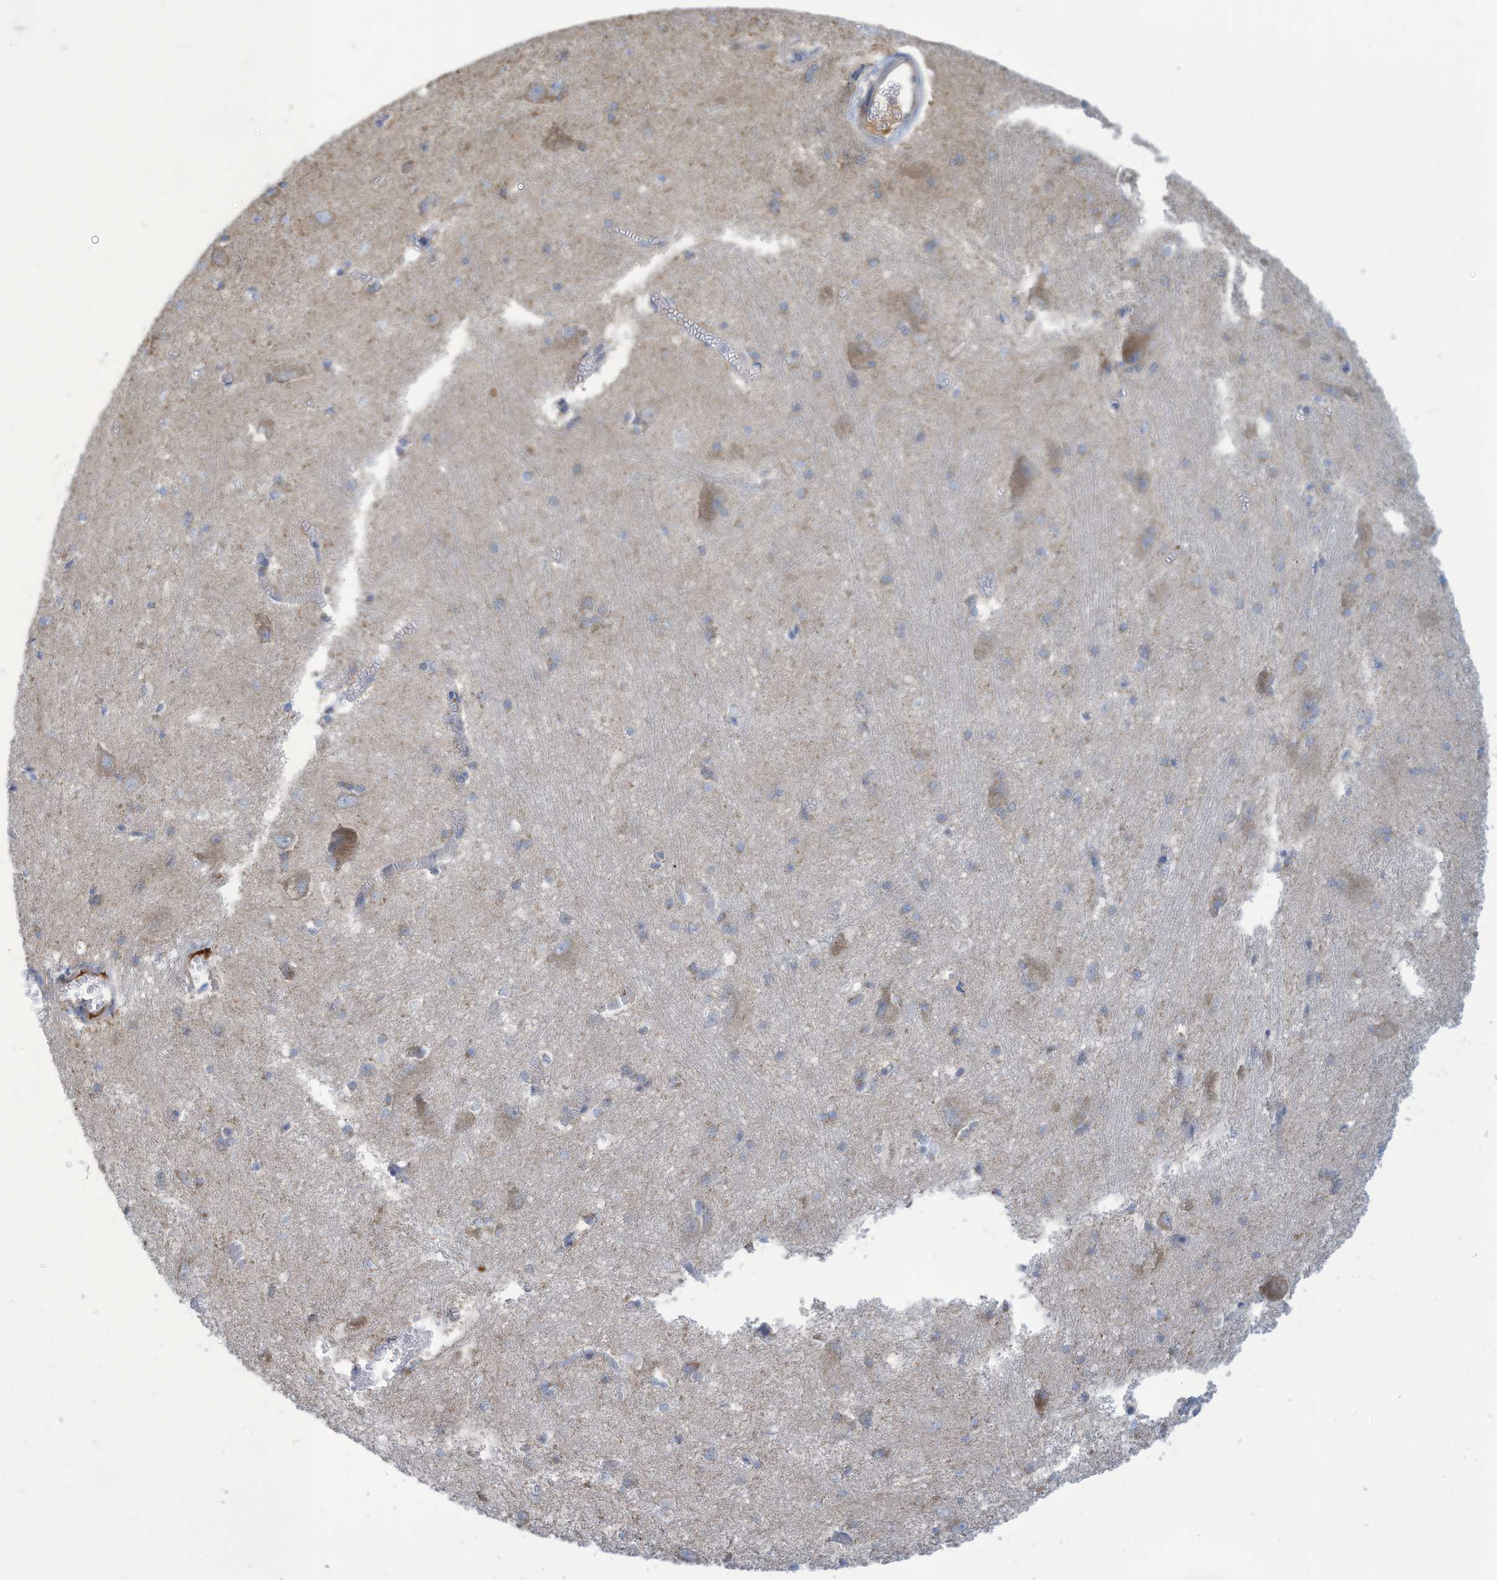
{"staining": {"intensity": "negative", "quantity": "none", "location": "none"}, "tissue": "caudate", "cell_type": "Glial cells", "image_type": "normal", "snomed": [{"axis": "morphology", "description": "Normal tissue, NOS"}, {"axis": "topography", "description": "Lateral ventricle wall"}], "caption": "Immunohistochemistry of normal caudate reveals no positivity in glial cells. (Stains: DAB (3,3'-diaminobenzidine) immunohistochemistry (IHC) with hematoxylin counter stain, Microscopy: brightfield microscopy at high magnification).", "gene": "NLN", "patient": {"sex": "male", "age": 37}}